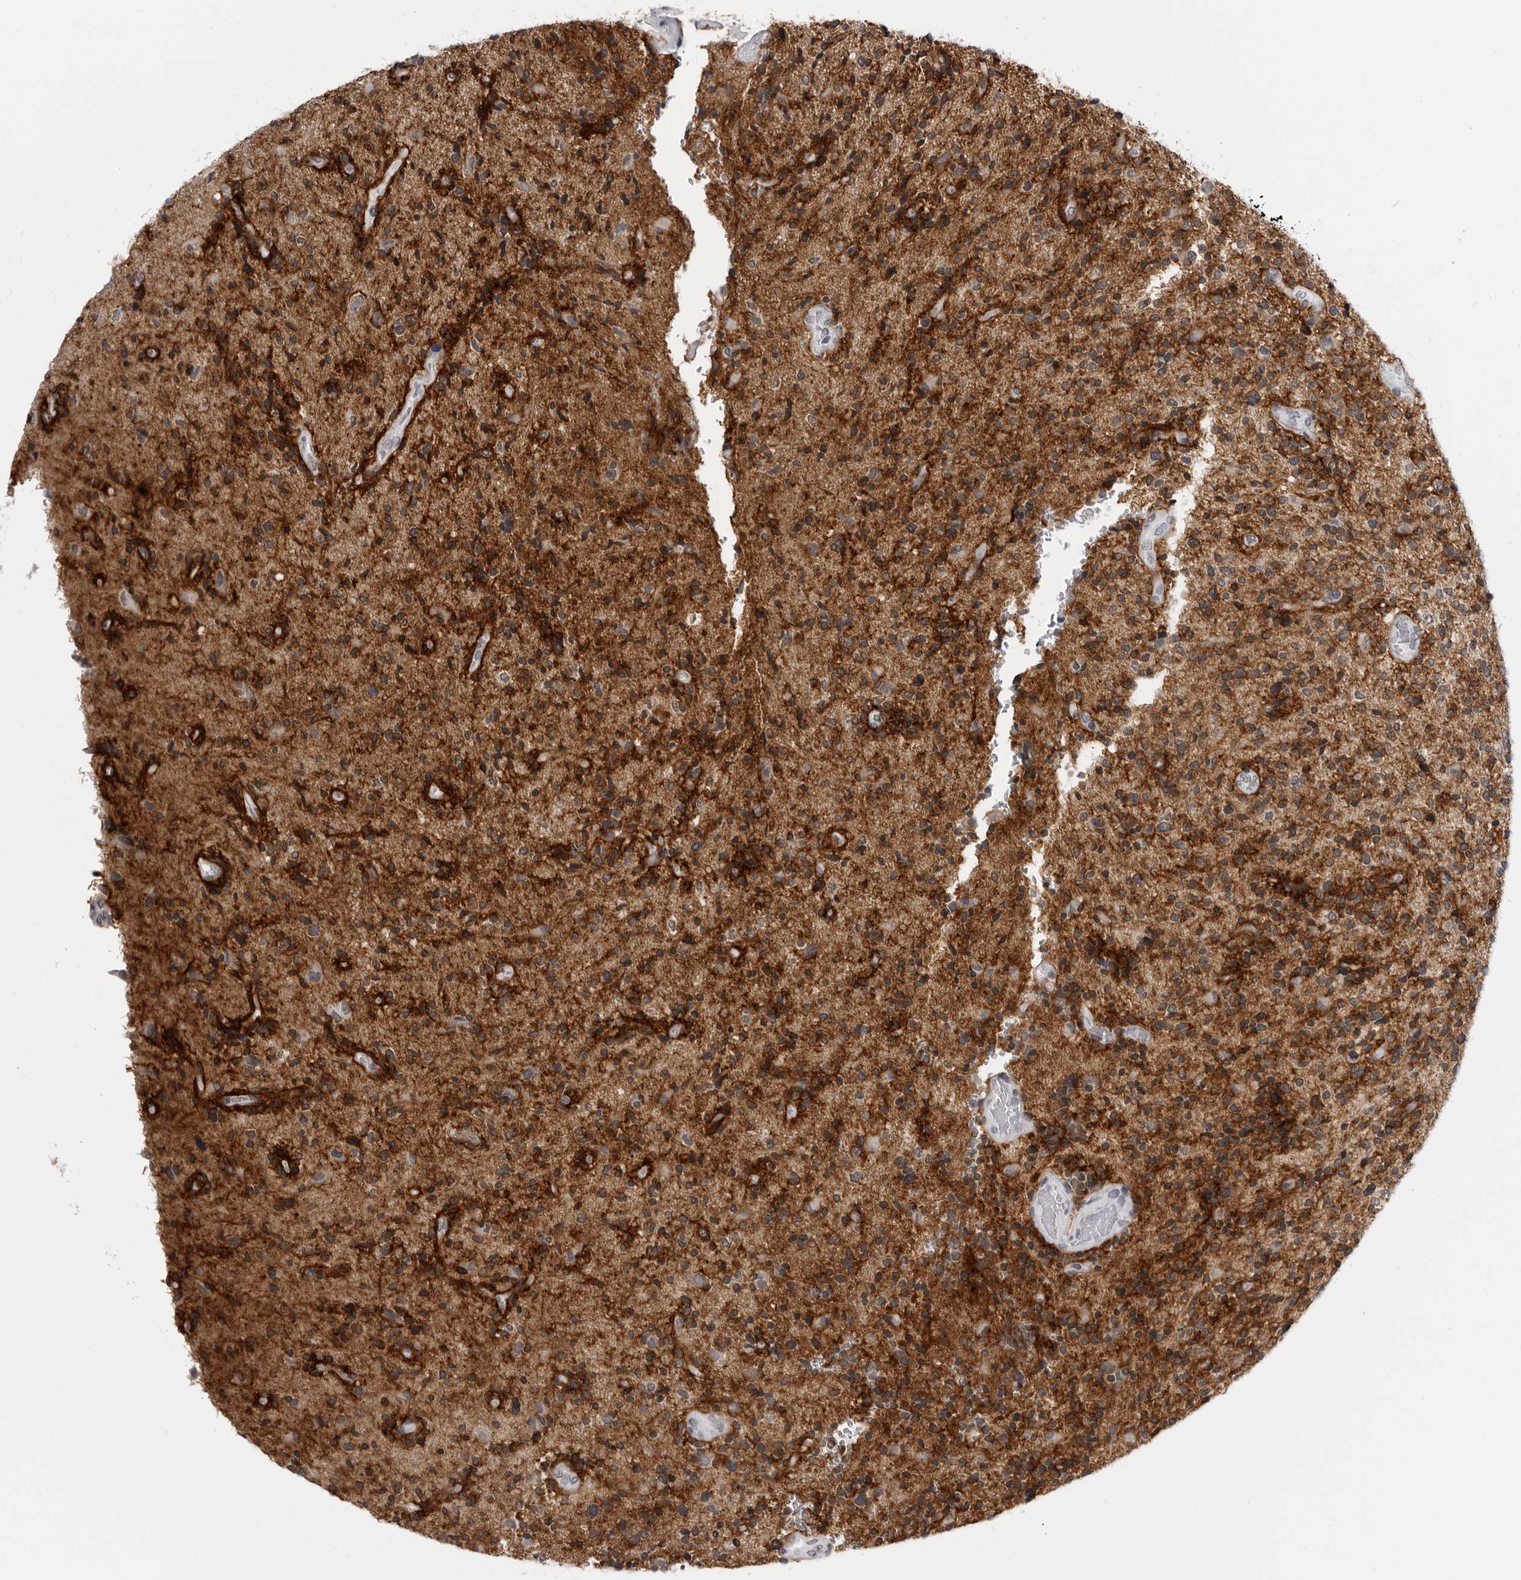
{"staining": {"intensity": "moderate", "quantity": ">75%", "location": "cytoplasmic/membranous"}, "tissue": "glioma", "cell_type": "Tumor cells", "image_type": "cancer", "snomed": [{"axis": "morphology", "description": "Glioma, malignant, High grade"}, {"axis": "topography", "description": "Brain"}], "caption": "High-grade glioma (malignant) stained with a protein marker reveals moderate staining in tumor cells.", "gene": "HEPACAM", "patient": {"sex": "male", "age": 72}}